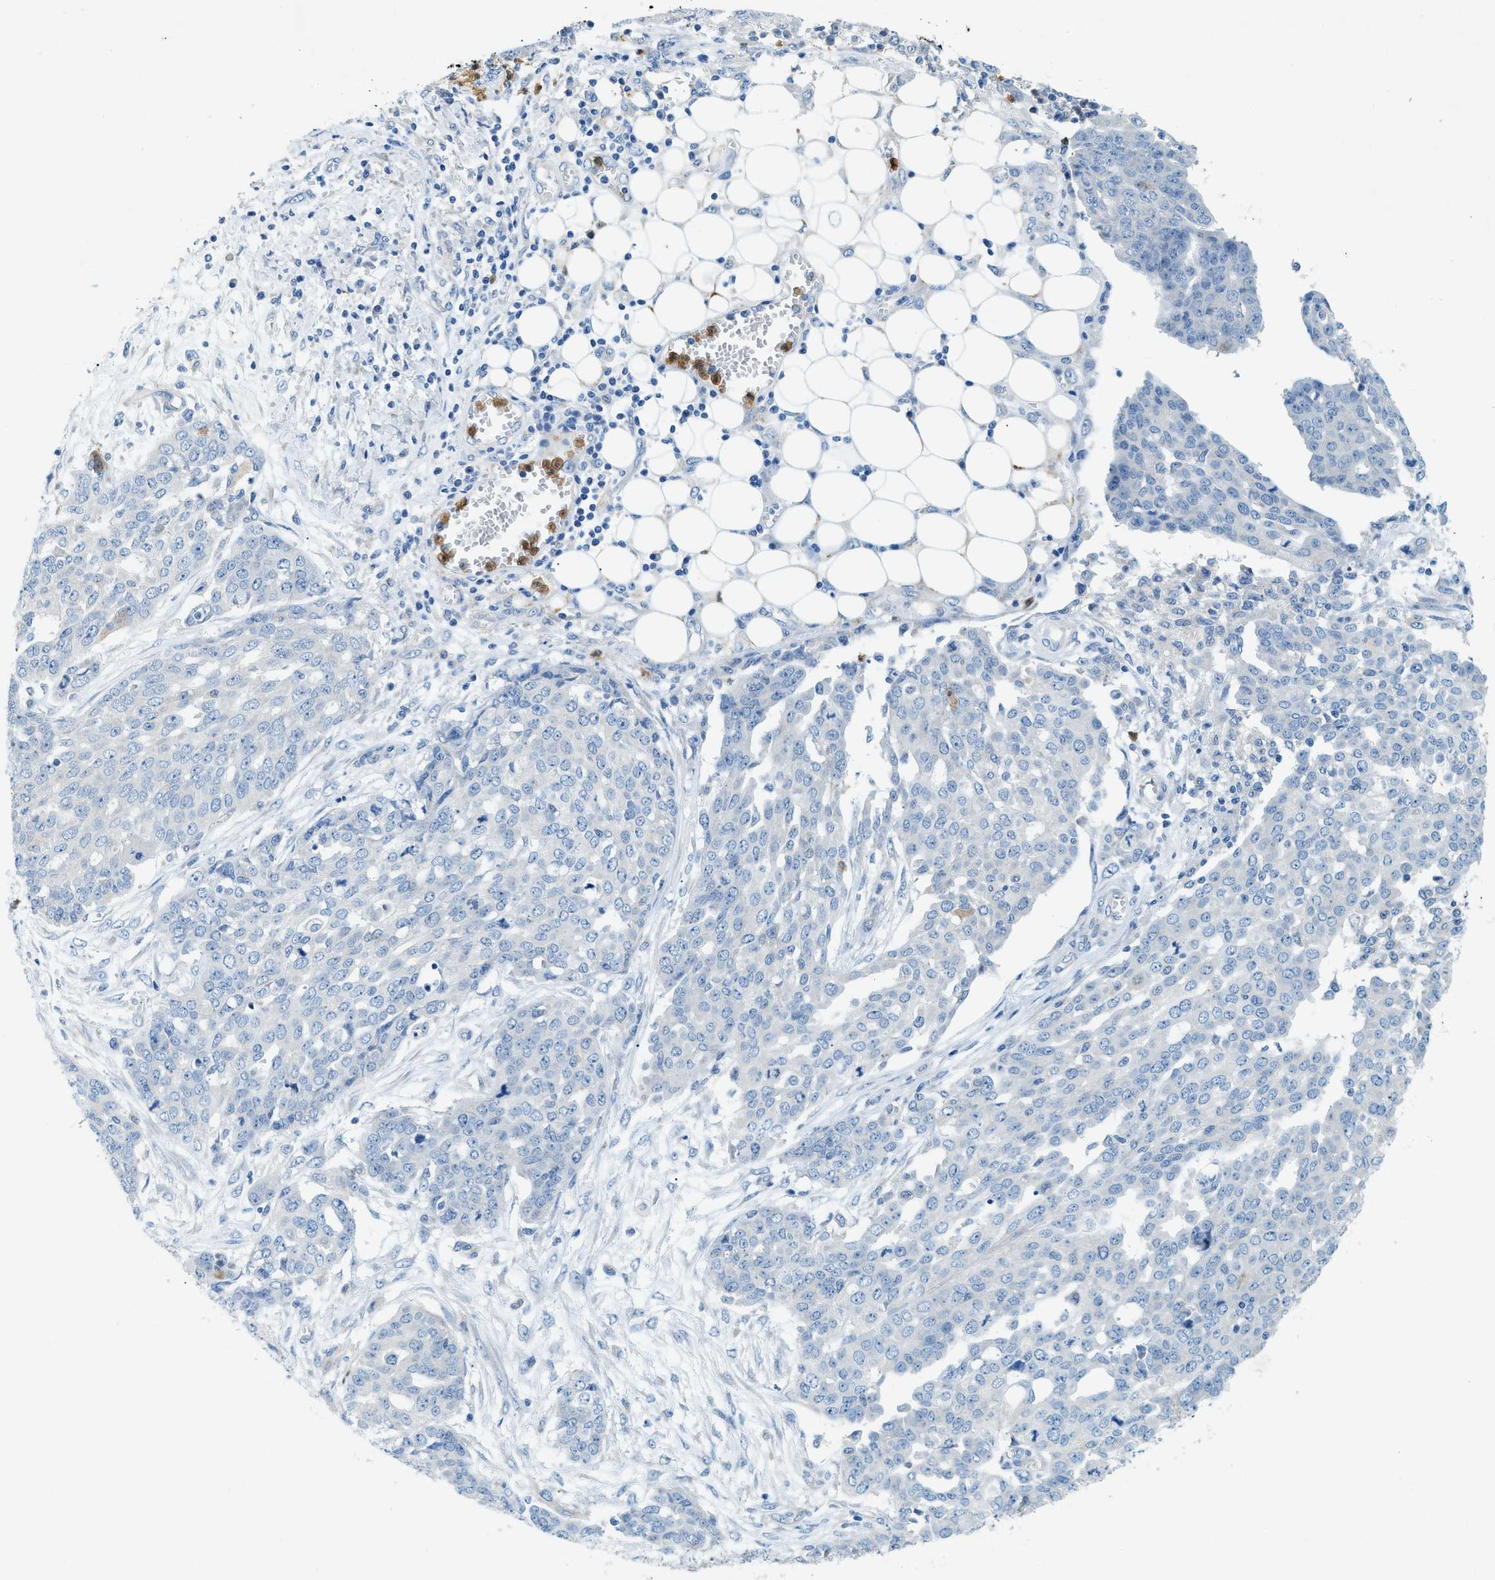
{"staining": {"intensity": "negative", "quantity": "none", "location": "none"}, "tissue": "ovarian cancer", "cell_type": "Tumor cells", "image_type": "cancer", "snomed": [{"axis": "morphology", "description": "Cystadenocarcinoma, serous, NOS"}, {"axis": "topography", "description": "Soft tissue"}, {"axis": "topography", "description": "Ovary"}], "caption": "Image shows no significant protein staining in tumor cells of ovarian serous cystadenocarcinoma. (DAB (3,3'-diaminobenzidine) IHC with hematoxylin counter stain).", "gene": "ZDHHC13", "patient": {"sex": "female", "age": 57}}